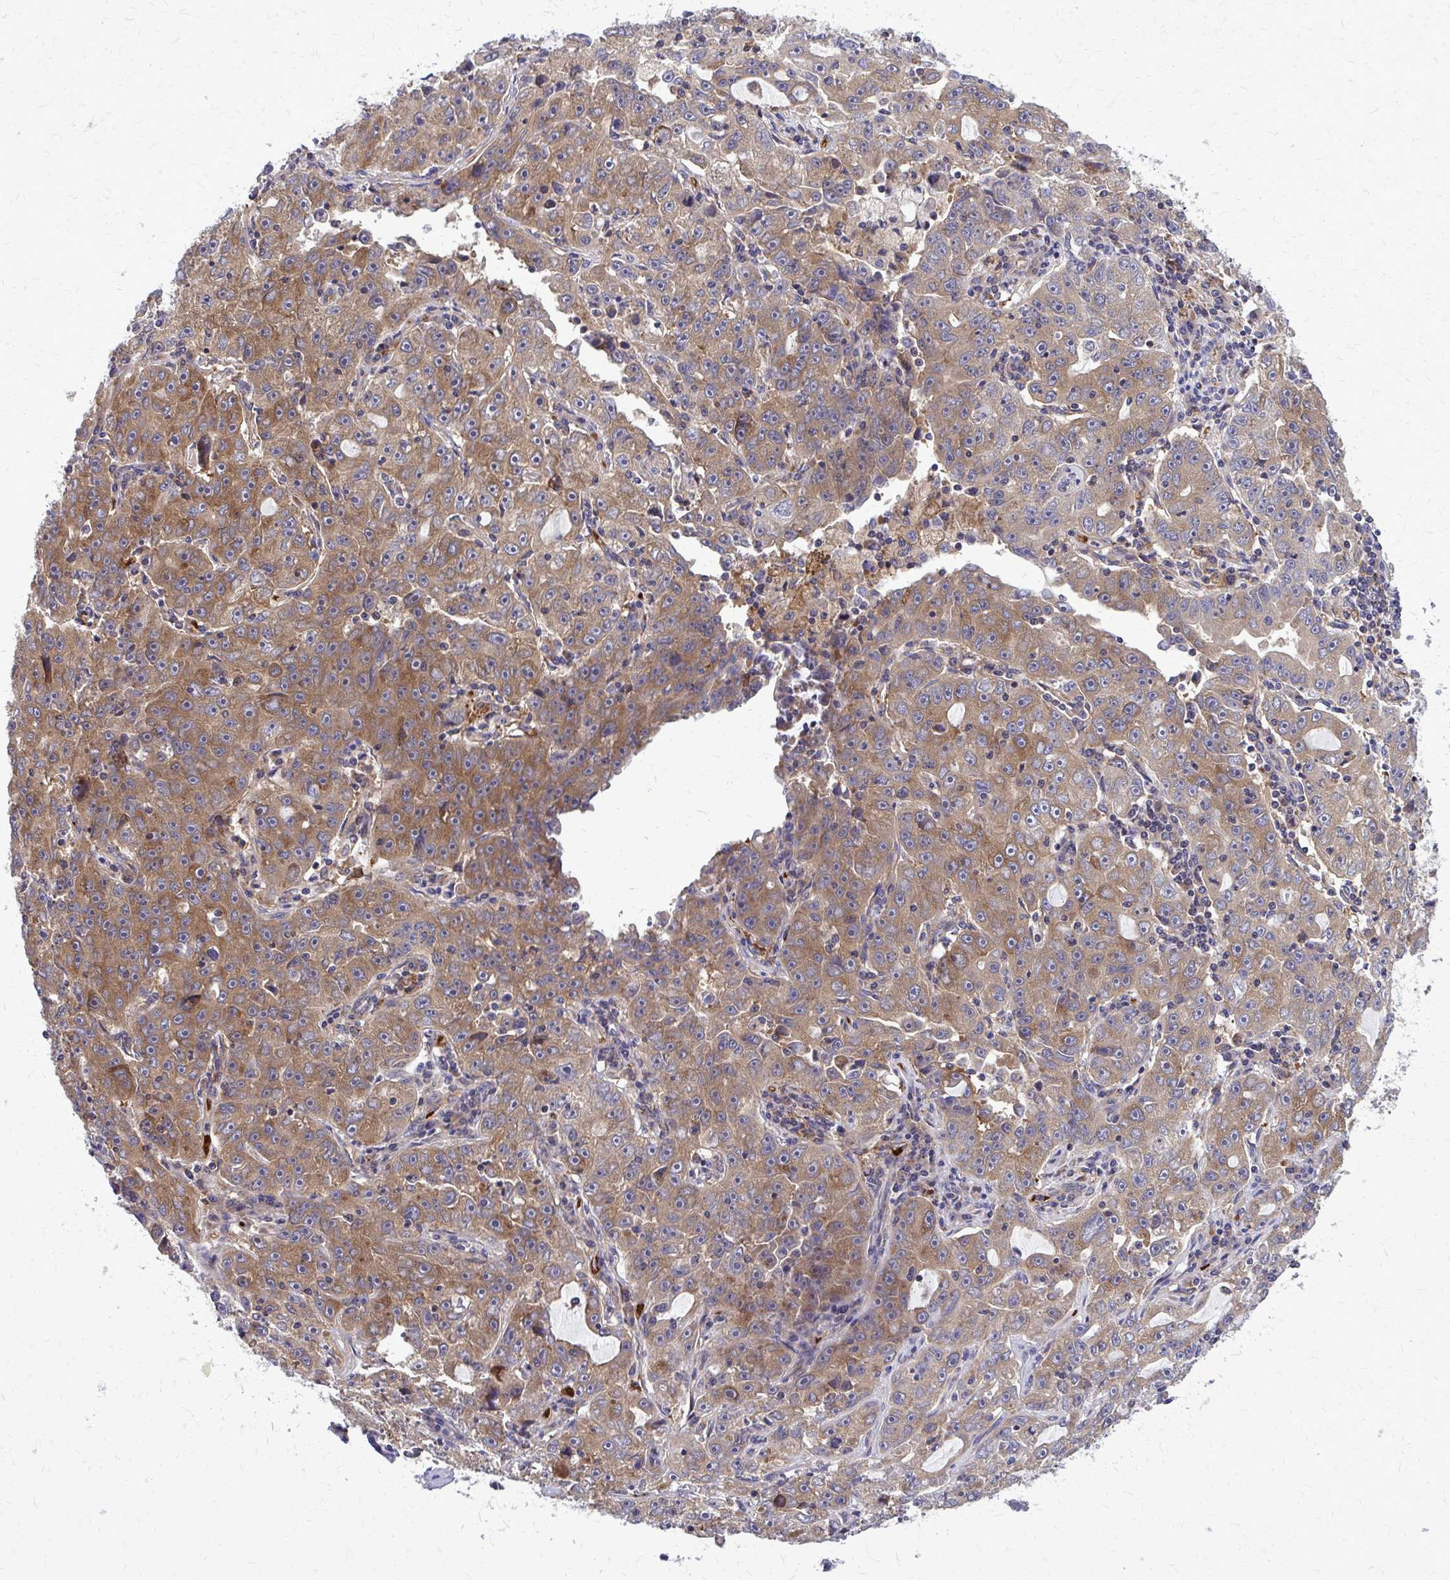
{"staining": {"intensity": "moderate", "quantity": ">75%", "location": "cytoplasmic/membranous"}, "tissue": "lung cancer", "cell_type": "Tumor cells", "image_type": "cancer", "snomed": [{"axis": "morphology", "description": "Normal morphology"}, {"axis": "morphology", "description": "Adenocarcinoma, NOS"}, {"axis": "topography", "description": "Lymph node"}, {"axis": "topography", "description": "Lung"}], "caption": "Immunohistochemical staining of human lung adenocarcinoma demonstrates moderate cytoplasmic/membranous protein staining in approximately >75% of tumor cells.", "gene": "PDK4", "patient": {"sex": "female", "age": 57}}